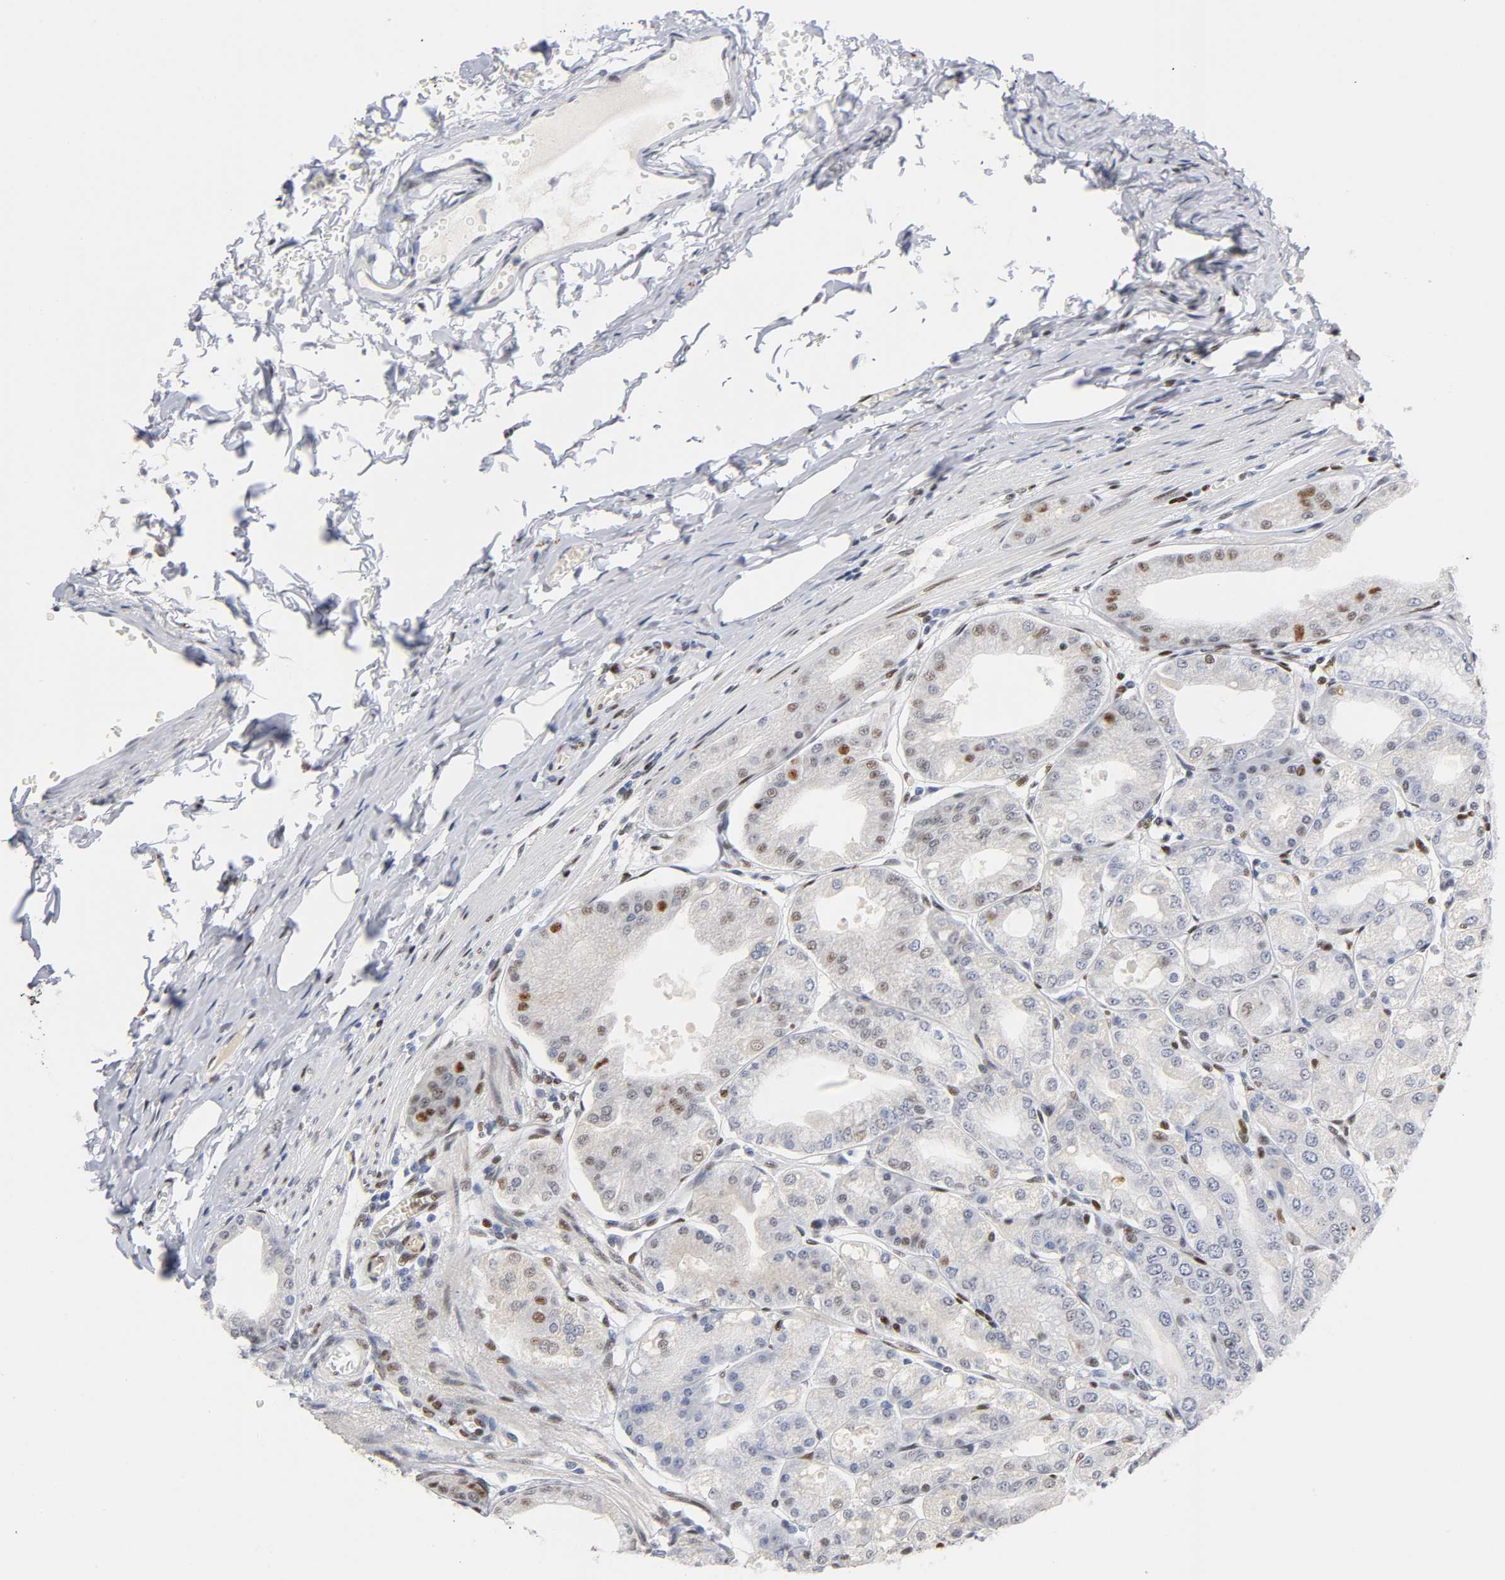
{"staining": {"intensity": "moderate", "quantity": "<25%", "location": "nuclear"}, "tissue": "stomach", "cell_type": "Glandular cells", "image_type": "normal", "snomed": [{"axis": "morphology", "description": "Normal tissue, NOS"}, {"axis": "topography", "description": "Stomach, lower"}], "caption": "An IHC micrograph of normal tissue is shown. Protein staining in brown highlights moderate nuclear positivity in stomach within glandular cells. The staining was performed using DAB, with brown indicating positive protein expression. Nuclei are stained blue with hematoxylin.", "gene": "NR3C1", "patient": {"sex": "male", "age": 71}}